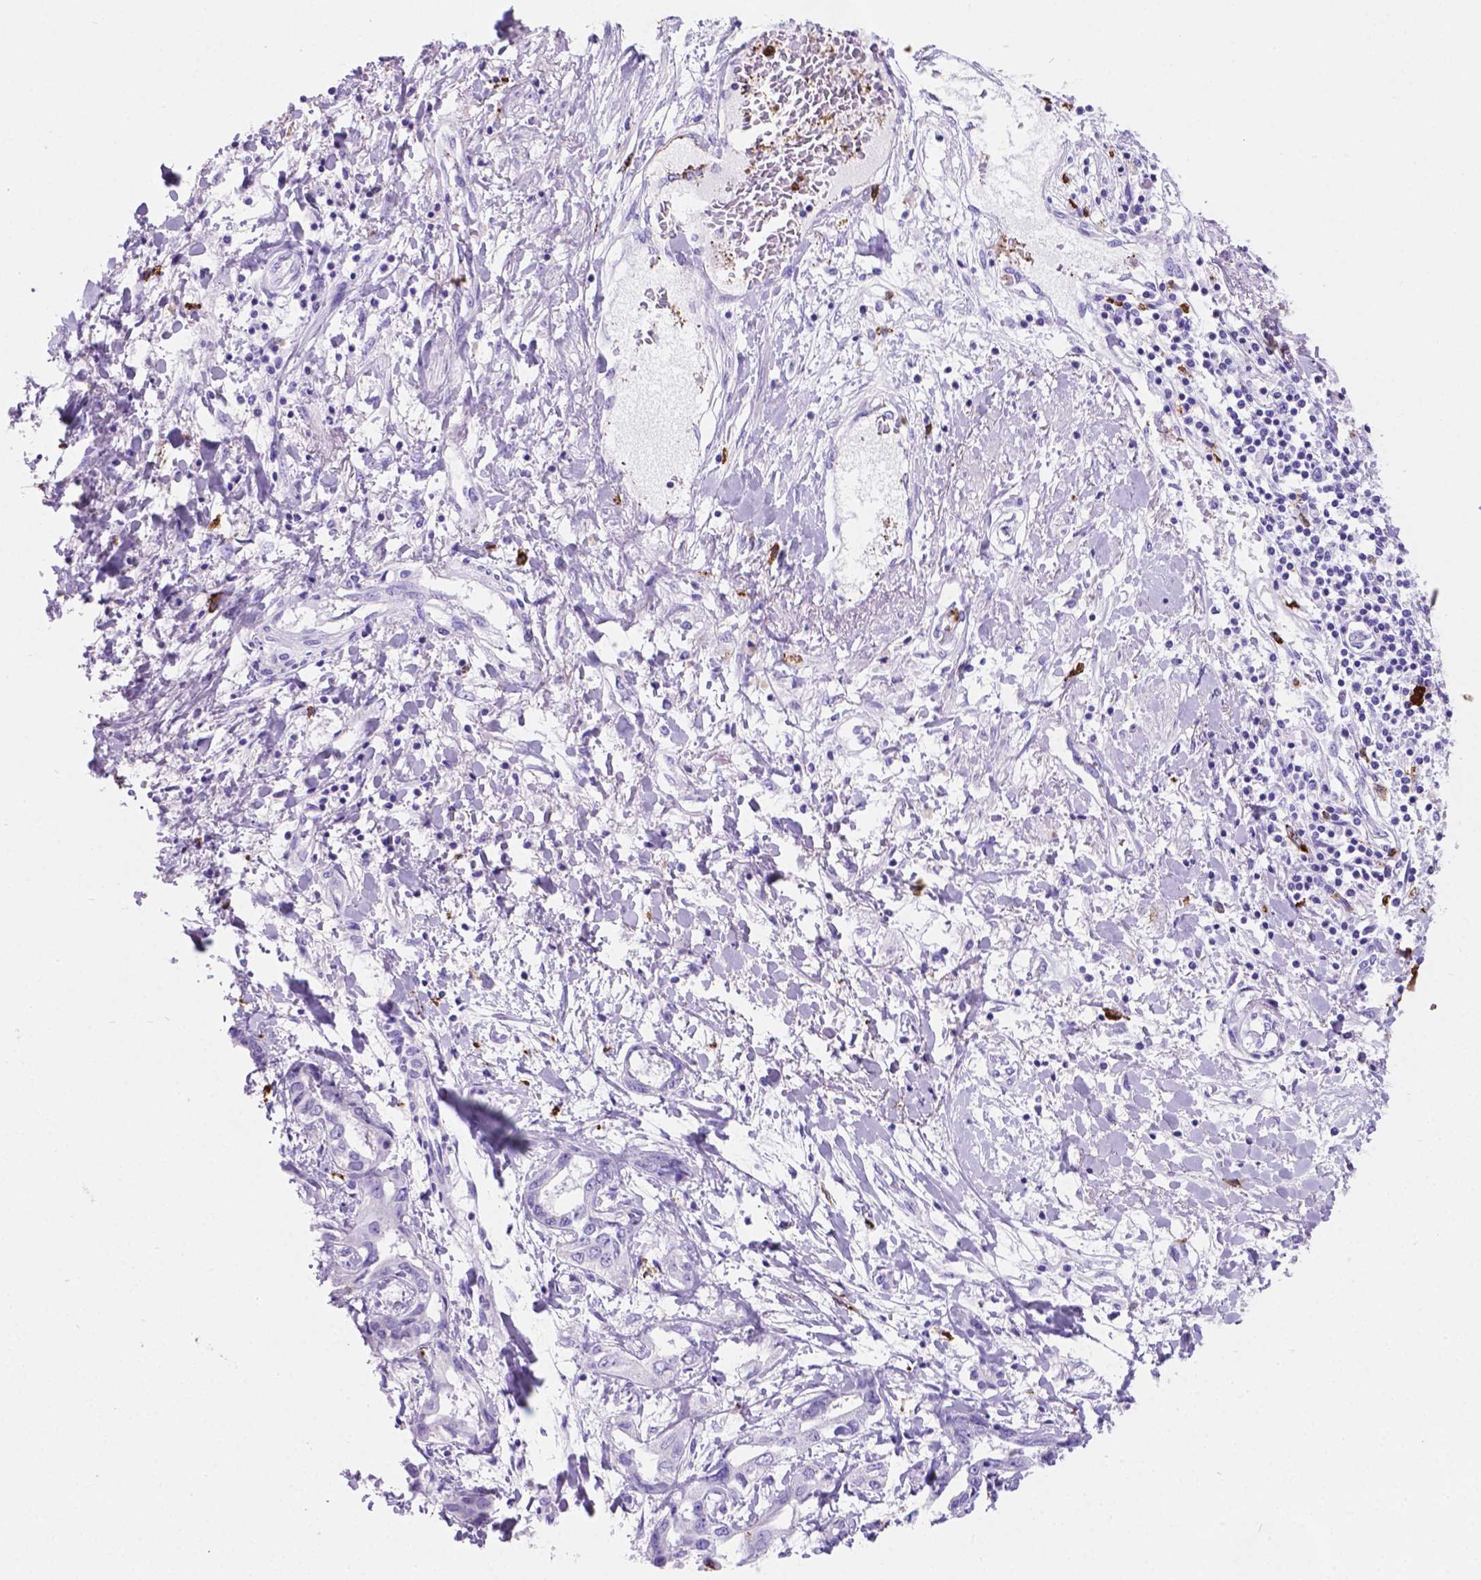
{"staining": {"intensity": "strong", "quantity": "<25%", "location": "cytoplasmic/membranous"}, "tissue": "liver cancer", "cell_type": "Tumor cells", "image_type": "cancer", "snomed": [{"axis": "morphology", "description": "Cholangiocarcinoma"}, {"axis": "topography", "description": "Liver"}], "caption": "A photomicrograph of liver cholangiocarcinoma stained for a protein reveals strong cytoplasmic/membranous brown staining in tumor cells. The staining was performed using DAB (3,3'-diaminobenzidine) to visualize the protein expression in brown, while the nuclei were stained in blue with hematoxylin (Magnification: 20x).", "gene": "MACF1", "patient": {"sex": "male", "age": 59}}